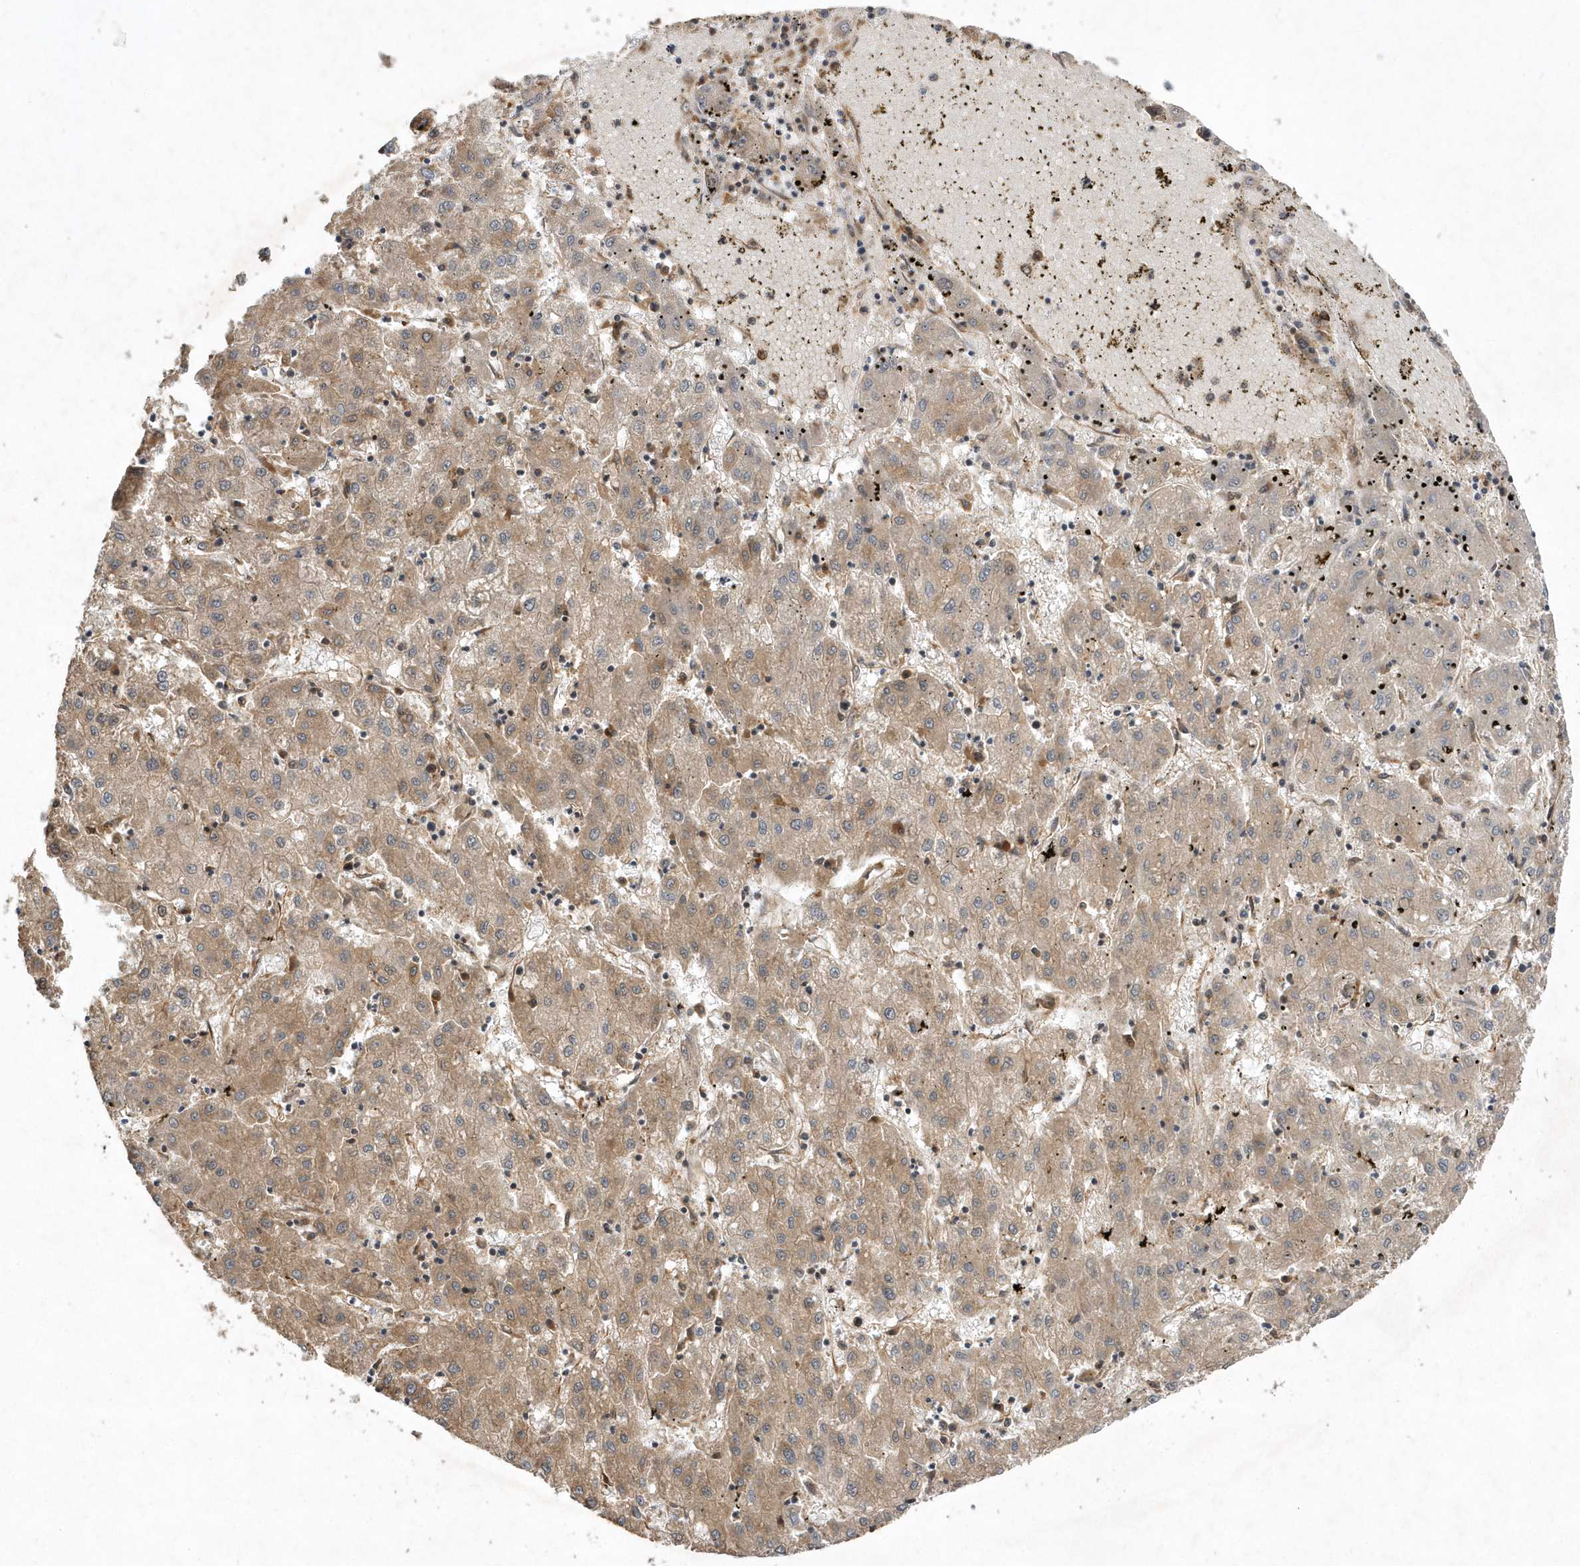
{"staining": {"intensity": "weak", "quantity": ">75%", "location": "cytoplasmic/membranous"}, "tissue": "liver cancer", "cell_type": "Tumor cells", "image_type": "cancer", "snomed": [{"axis": "morphology", "description": "Carcinoma, Hepatocellular, NOS"}, {"axis": "topography", "description": "Liver"}], "caption": "Immunohistochemical staining of human liver cancer displays low levels of weak cytoplasmic/membranous expression in approximately >75% of tumor cells. (IHC, brightfield microscopy, high magnification).", "gene": "GFM2", "patient": {"sex": "male", "age": 72}}